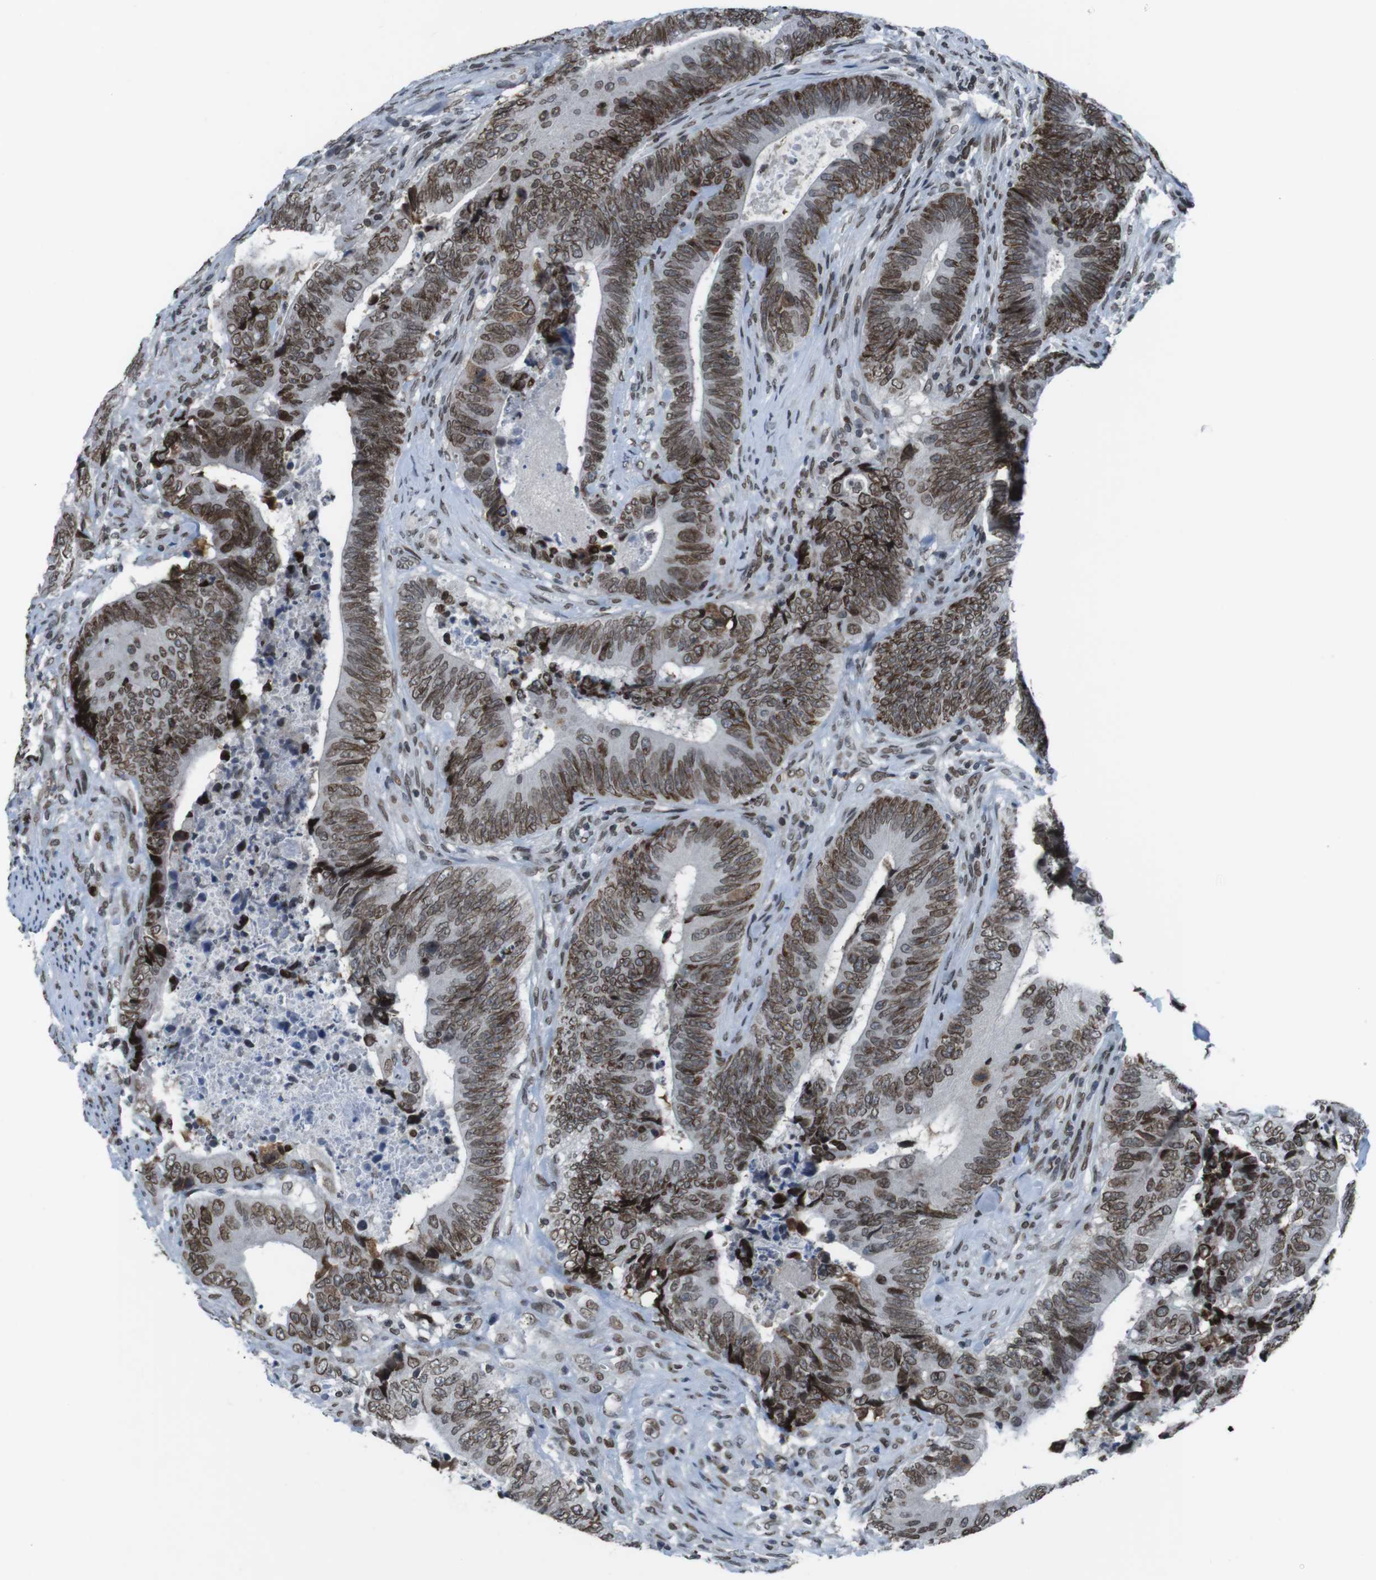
{"staining": {"intensity": "moderate", "quantity": ">75%", "location": "nuclear"}, "tissue": "colorectal cancer", "cell_type": "Tumor cells", "image_type": "cancer", "snomed": [{"axis": "morphology", "description": "Normal tissue, NOS"}, {"axis": "morphology", "description": "Adenocarcinoma, NOS"}, {"axis": "topography", "description": "Colon"}], "caption": "Protein expression analysis of human colorectal adenocarcinoma reveals moderate nuclear expression in about >75% of tumor cells. Immunohistochemistry stains the protein of interest in brown and the nuclei are stained blue.", "gene": "MAD1L1", "patient": {"sex": "male", "age": 56}}